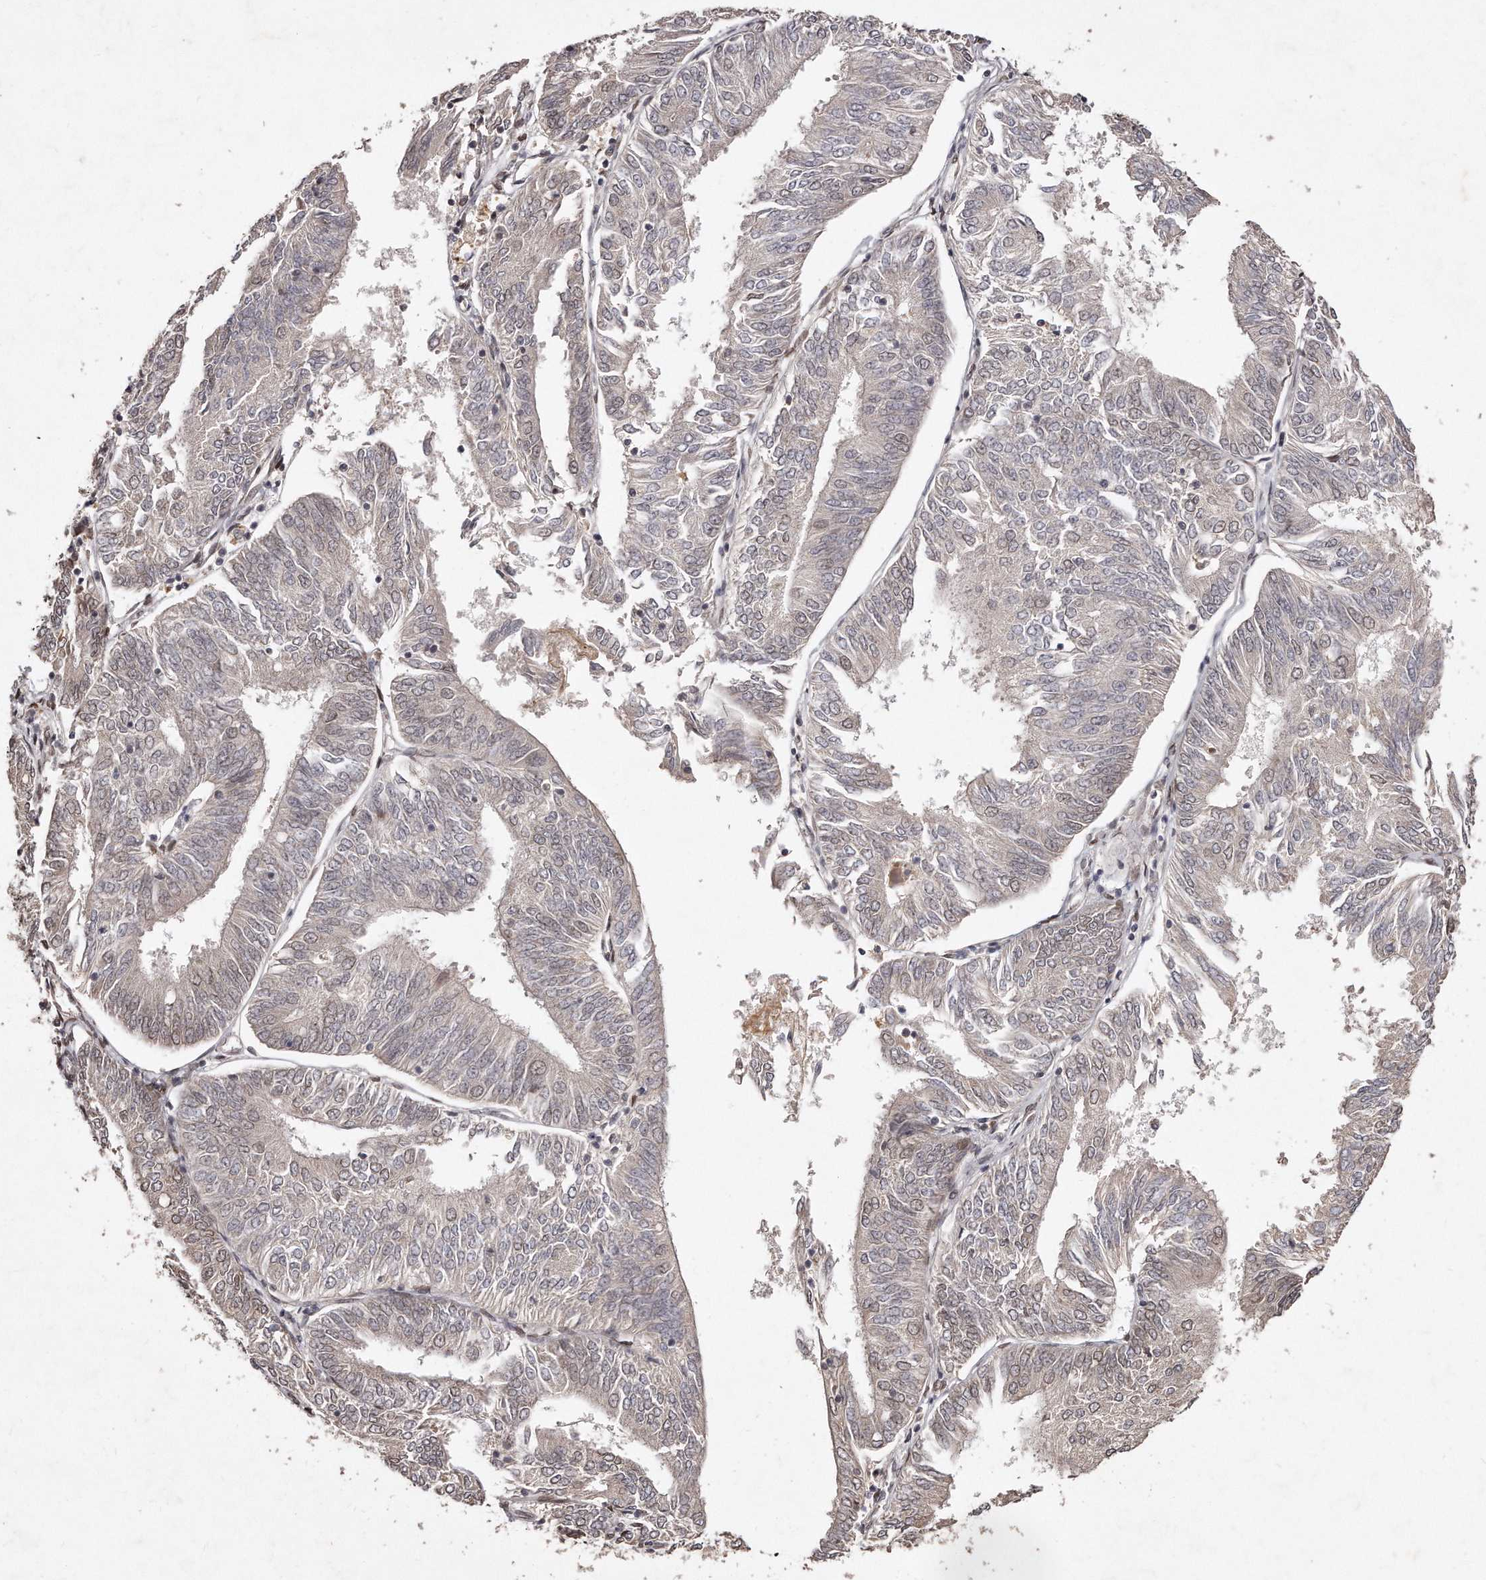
{"staining": {"intensity": "weak", "quantity": "25%-75%", "location": "cytoplasmic/membranous,nuclear"}, "tissue": "endometrial cancer", "cell_type": "Tumor cells", "image_type": "cancer", "snomed": [{"axis": "morphology", "description": "Adenocarcinoma, NOS"}, {"axis": "topography", "description": "Endometrium"}], "caption": "The photomicrograph shows immunohistochemical staining of endometrial cancer (adenocarcinoma). There is weak cytoplasmic/membranous and nuclear positivity is seen in approximately 25%-75% of tumor cells. (IHC, brightfield microscopy, high magnification).", "gene": "HASPIN", "patient": {"sex": "female", "age": 58}}